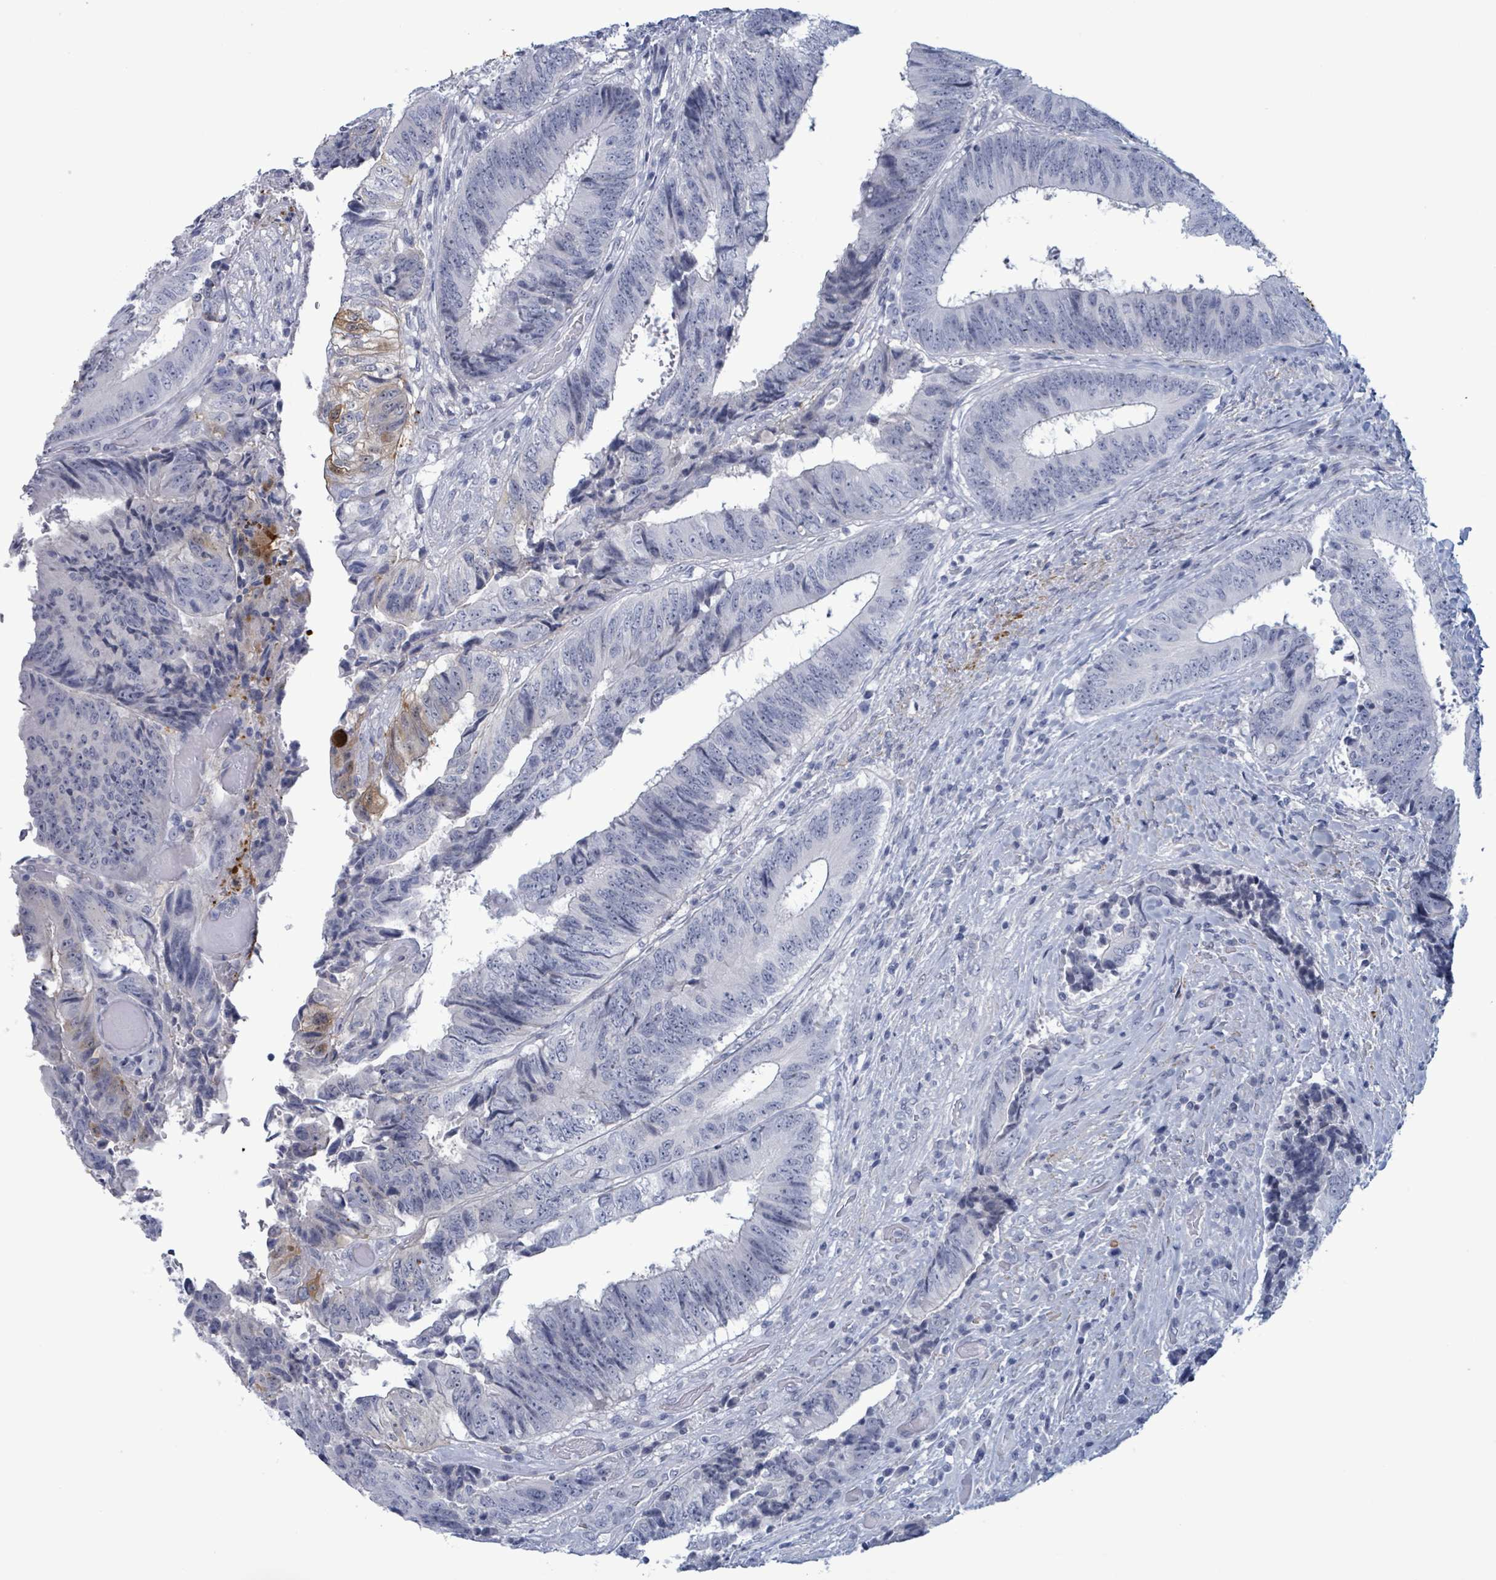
{"staining": {"intensity": "strong", "quantity": "<25%", "location": "cytoplasmic/membranous"}, "tissue": "colorectal cancer", "cell_type": "Tumor cells", "image_type": "cancer", "snomed": [{"axis": "morphology", "description": "Adenocarcinoma, NOS"}, {"axis": "topography", "description": "Rectum"}], "caption": "Adenocarcinoma (colorectal) tissue demonstrates strong cytoplasmic/membranous expression in approximately <25% of tumor cells, visualized by immunohistochemistry. The staining is performed using DAB (3,3'-diaminobenzidine) brown chromogen to label protein expression. The nuclei are counter-stained blue using hematoxylin.", "gene": "ZNF771", "patient": {"sex": "male", "age": 72}}